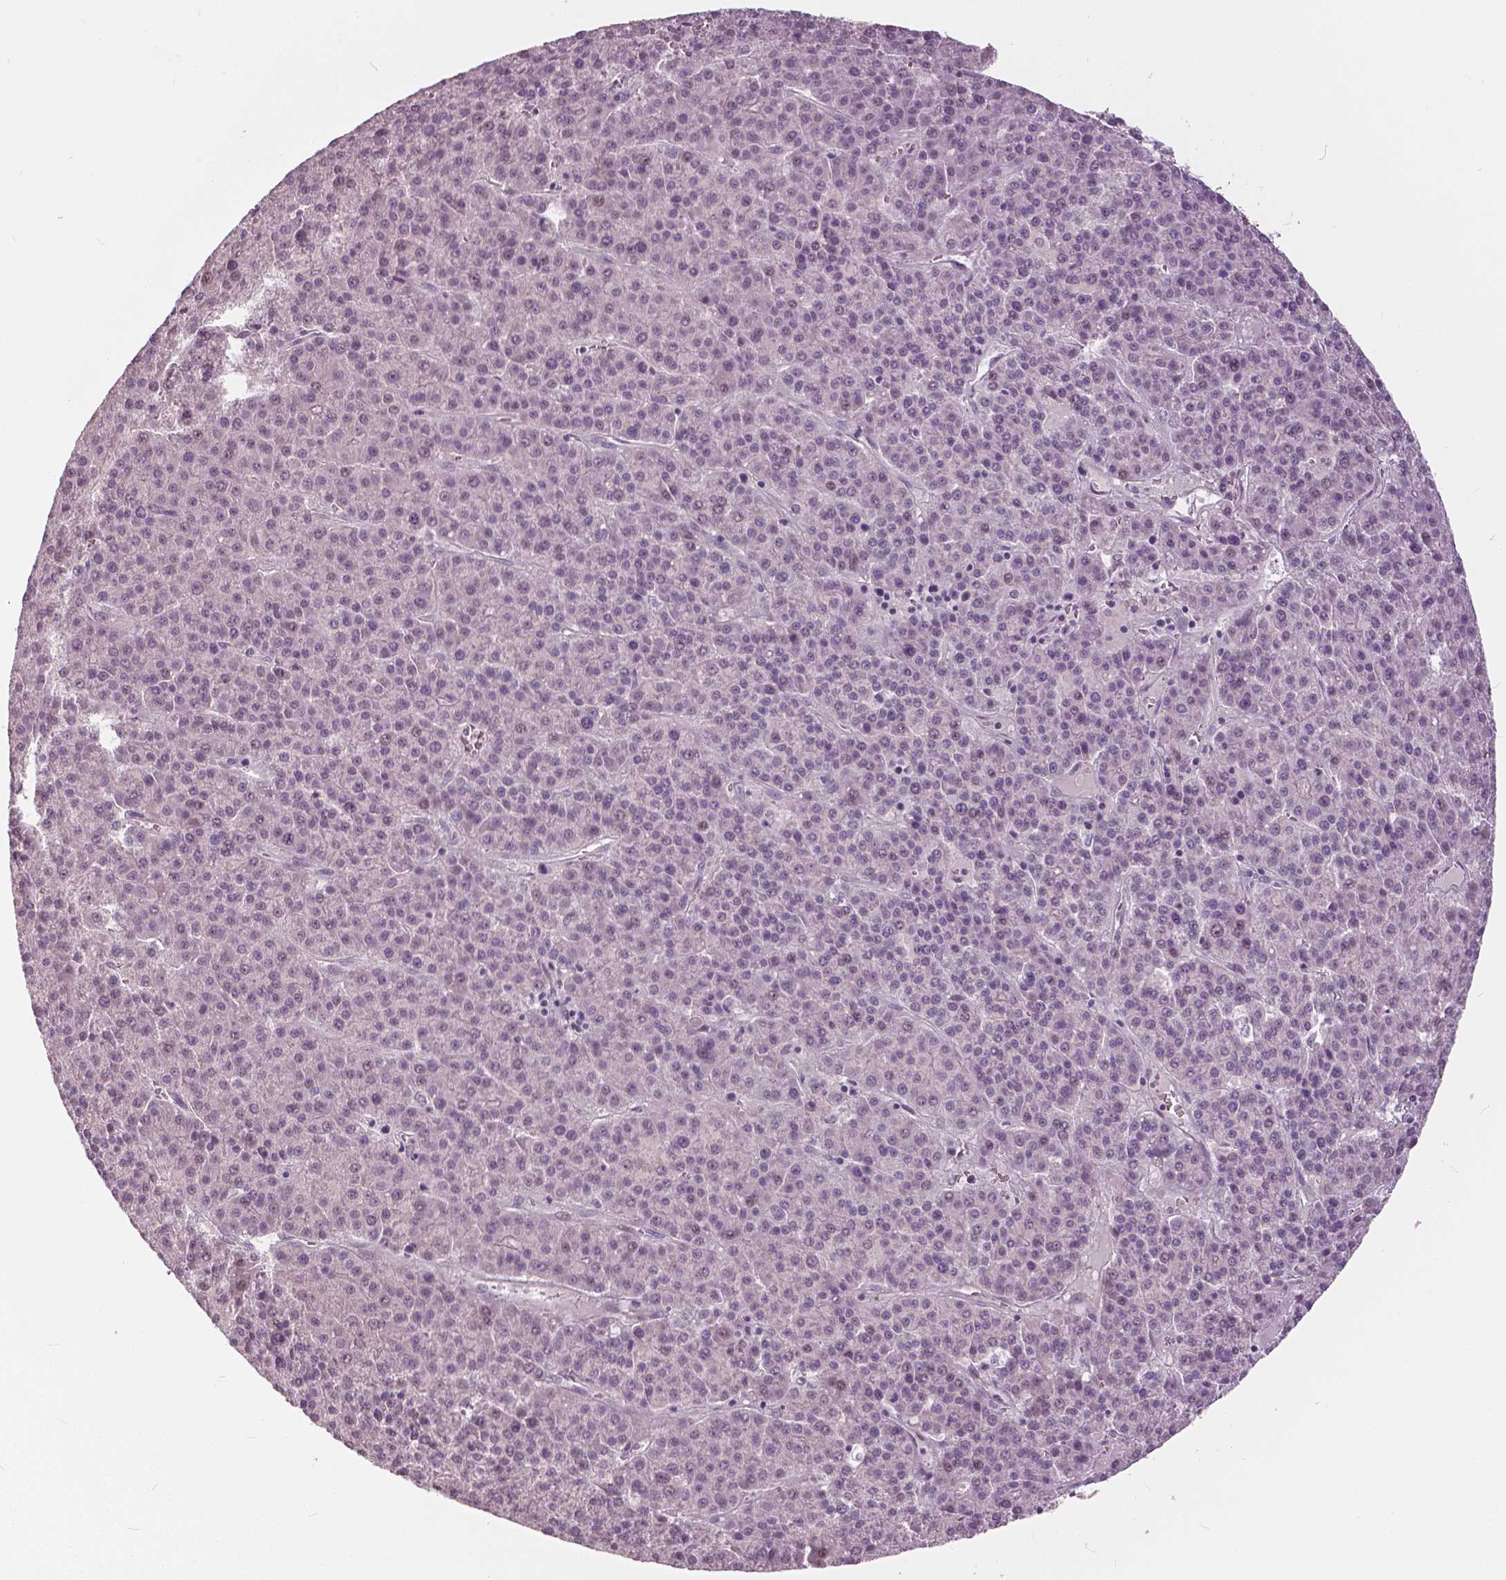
{"staining": {"intensity": "negative", "quantity": "none", "location": "none"}, "tissue": "liver cancer", "cell_type": "Tumor cells", "image_type": "cancer", "snomed": [{"axis": "morphology", "description": "Carcinoma, Hepatocellular, NOS"}, {"axis": "topography", "description": "Liver"}], "caption": "A high-resolution image shows immunohistochemistry staining of hepatocellular carcinoma (liver), which shows no significant staining in tumor cells.", "gene": "NANOG", "patient": {"sex": "female", "age": 58}}